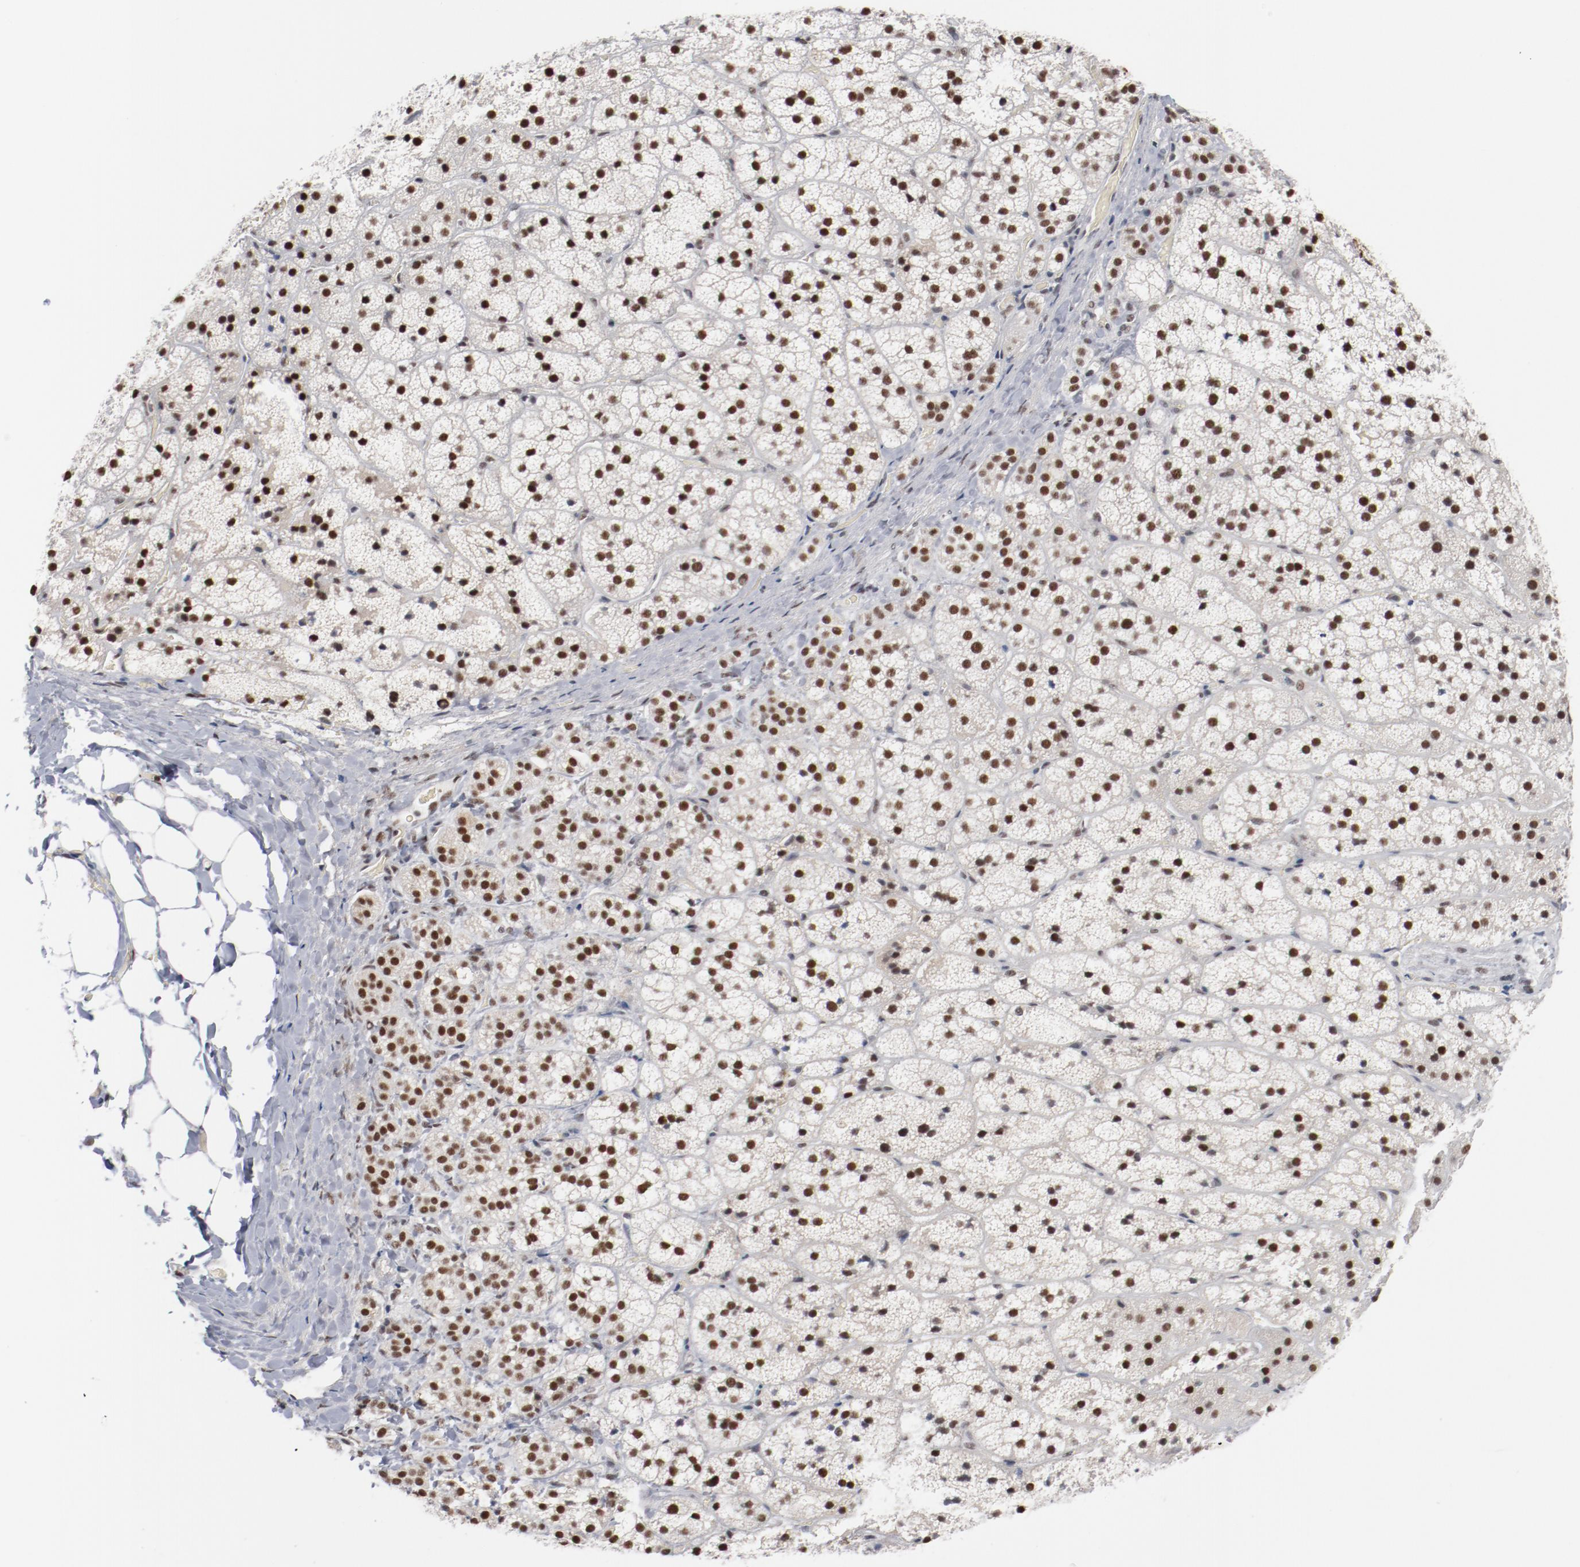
{"staining": {"intensity": "strong", "quantity": ">75%", "location": "nuclear"}, "tissue": "adrenal gland", "cell_type": "Glandular cells", "image_type": "normal", "snomed": [{"axis": "morphology", "description": "Normal tissue, NOS"}, {"axis": "topography", "description": "Adrenal gland"}], "caption": "IHC (DAB) staining of benign adrenal gland exhibits strong nuclear protein expression in about >75% of glandular cells.", "gene": "BUB3", "patient": {"sex": "female", "age": 44}}